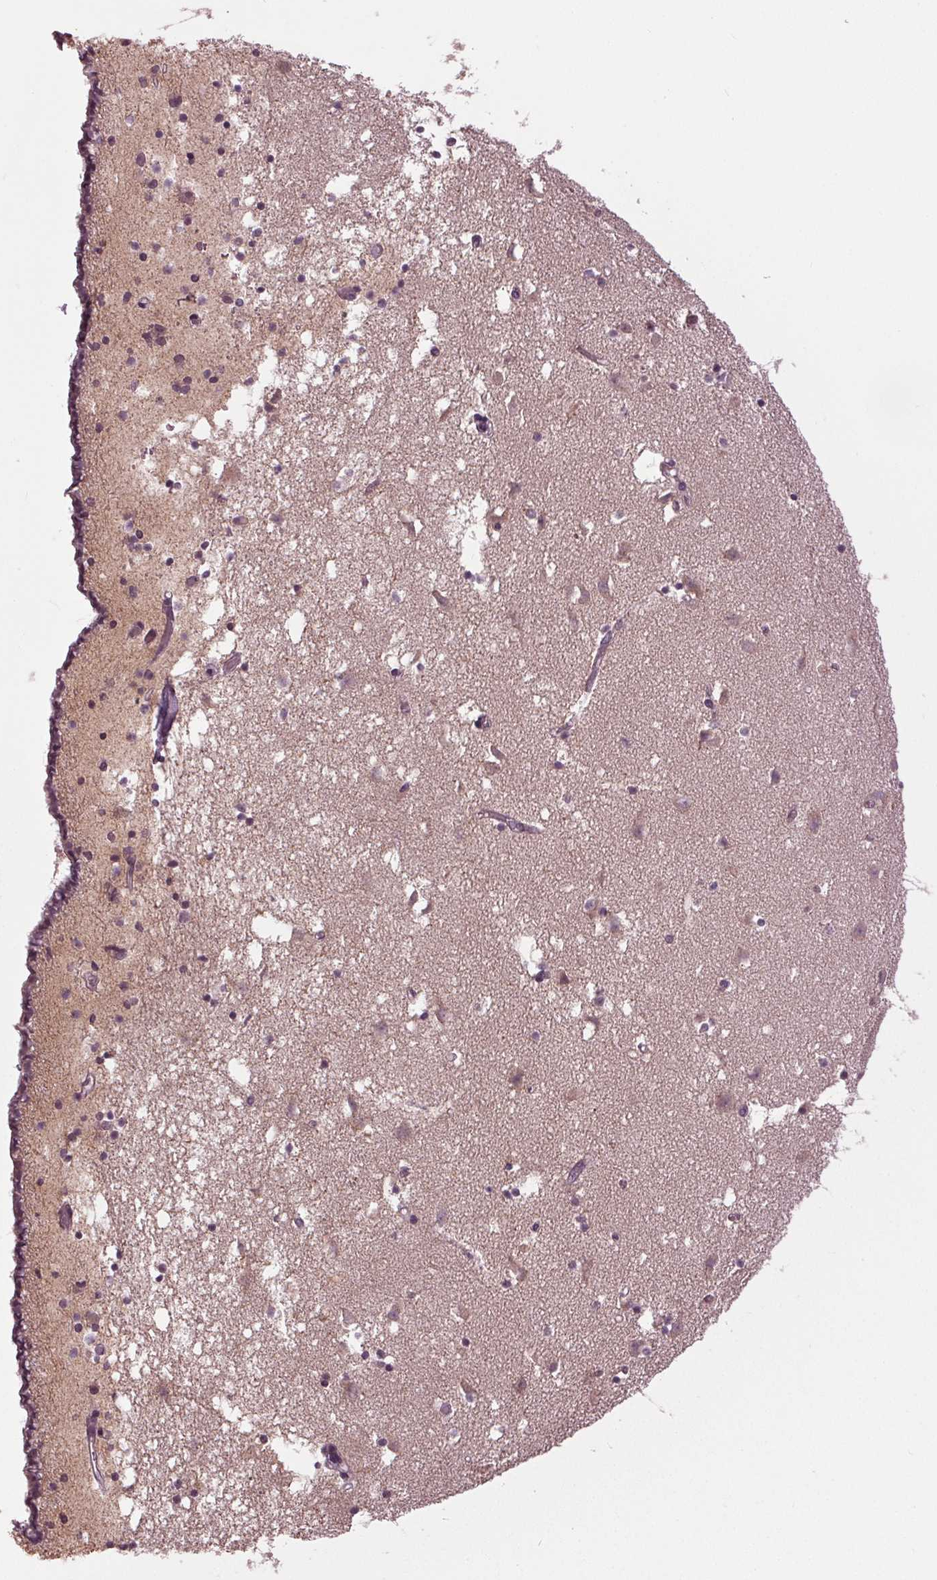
{"staining": {"intensity": "negative", "quantity": "none", "location": "none"}, "tissue": "caudate", "cell_type": "Glial cells", "image_type": "normal", "snomed": [{"axis": "morphology", "description": "Normal tissue, NOS"}, {"axis": "topography", "description": "Lateral ventricle wall"}], "caption": "Glial cells are negative for brown protein staining in unremarkable caudate. (DAB (3,3'-diaminobenzidine) immunohistochemistry, high magnification).", "gene": "SIGLEC6", "patient": {"sex": "female", "age": 42}}